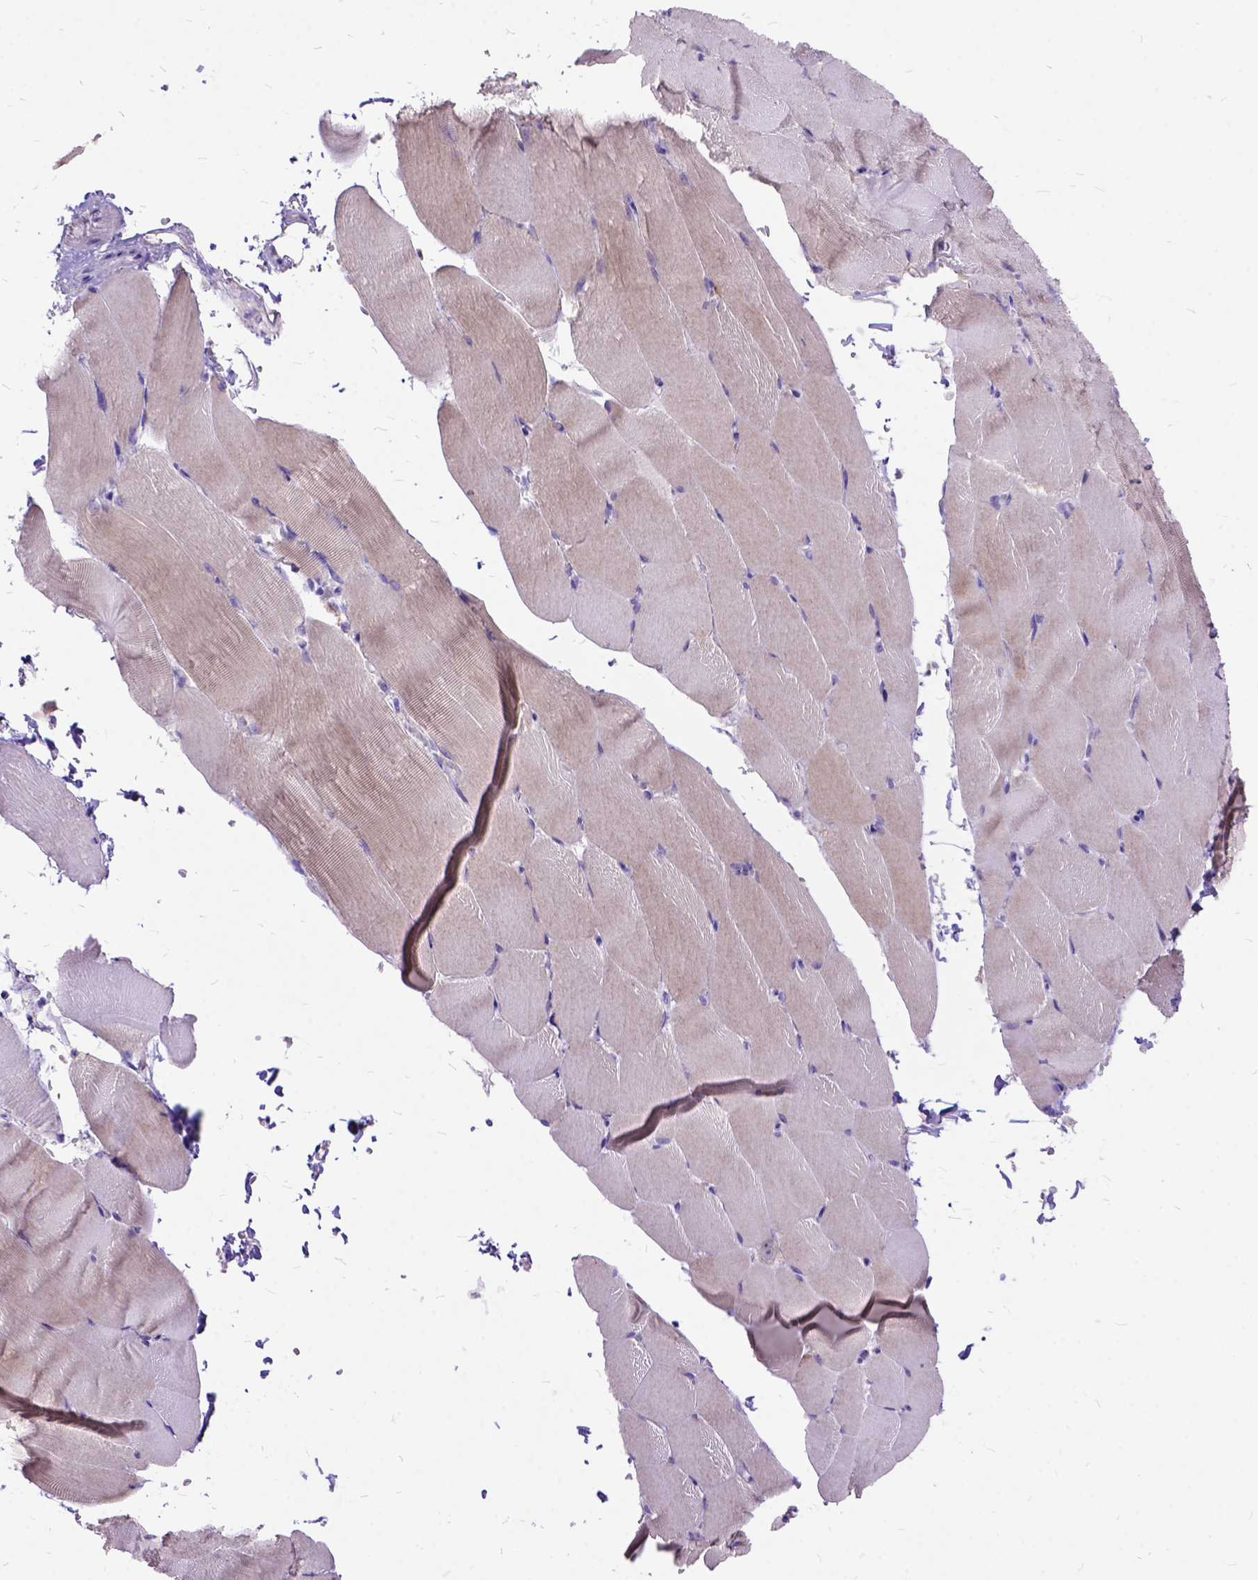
{"staining": {"intensity": "weak", "quantity": "<25%", "location": "cytoplasmic/membranous"}, "tissue": "skeletal muscle", "cell_type": "Myocytes", "image_type": "normal", "snomed": [{"axis": "morphology", "description": "Normal tissue, NOS"}, {"axis": "topography", "description": "Skeletal muscle"}], "caption": "Image shows no significant protein expression in myocytes of unremarkable skeletal muscle. (Stains: DAB (3,3'-diaminobenzidine) immunohistochemistry (IHC) with hematoxylin counter stain, Microscopy: brightfield microscopy at high magnification).", "gene": "CTAG2", "patient": {"sex": "female", "age": 37}}